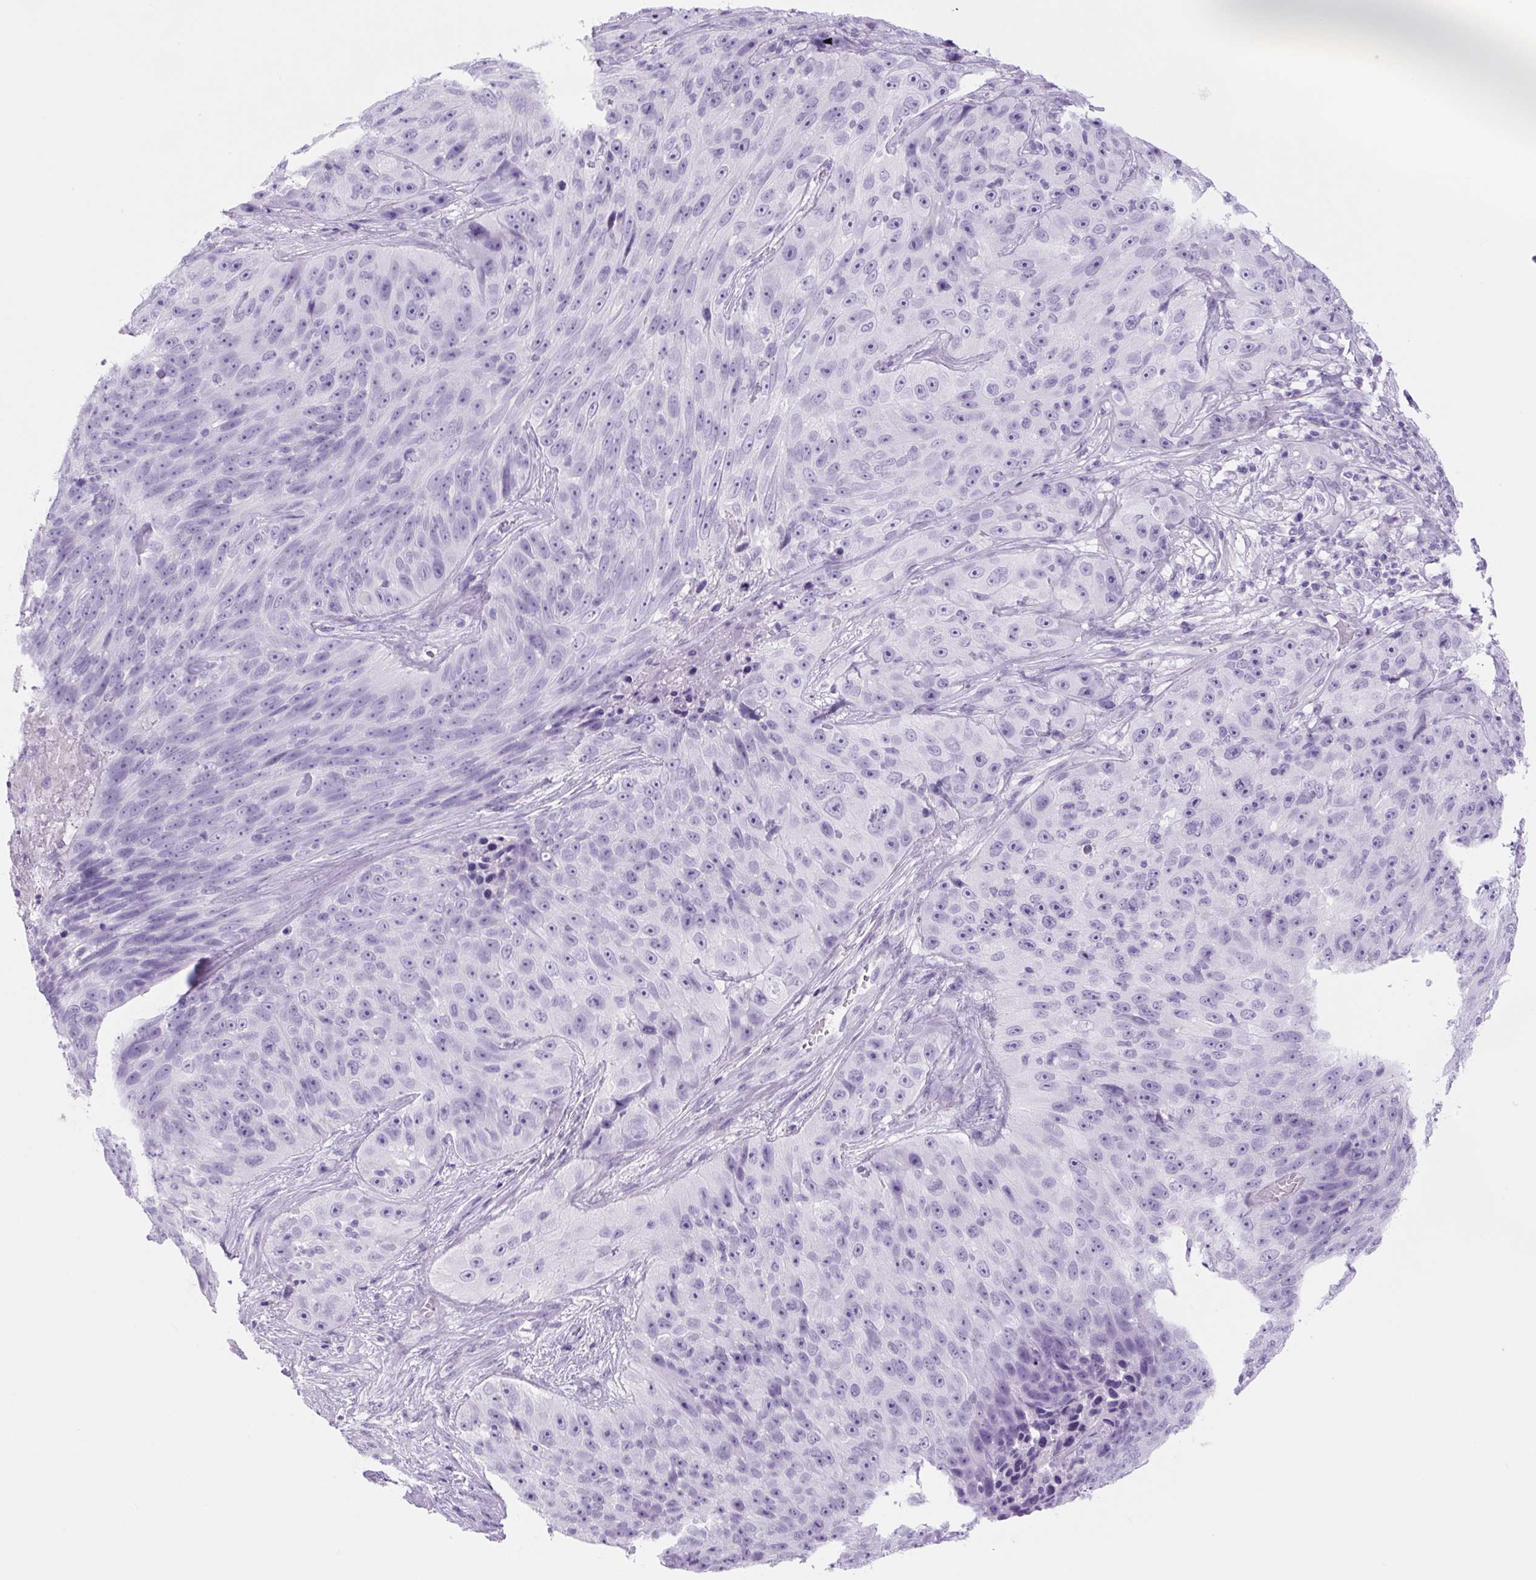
{"staining": {"intensity": "negative", "quantity": "none", "location": "none"}, "tissue": "skin cancer", "cell_type": "Tumor cells", "image_type": "cancer", "snomed": [{"axis": "morphology", "description": "Squamous cell carcinoma, NOS"}, {"axis": "topography", "description": "Skin"}], "caption": "High magnification brightfield microscopy of squamous cell carcinoma (skin) stained with DAB (3,3'-diaminobenzidine) (brown) and counterstained with hematoxylin (blue): tumor cells show no significant expression.", "gene": "PRRT1", "patient": {"sex": "female", "age": 87}}